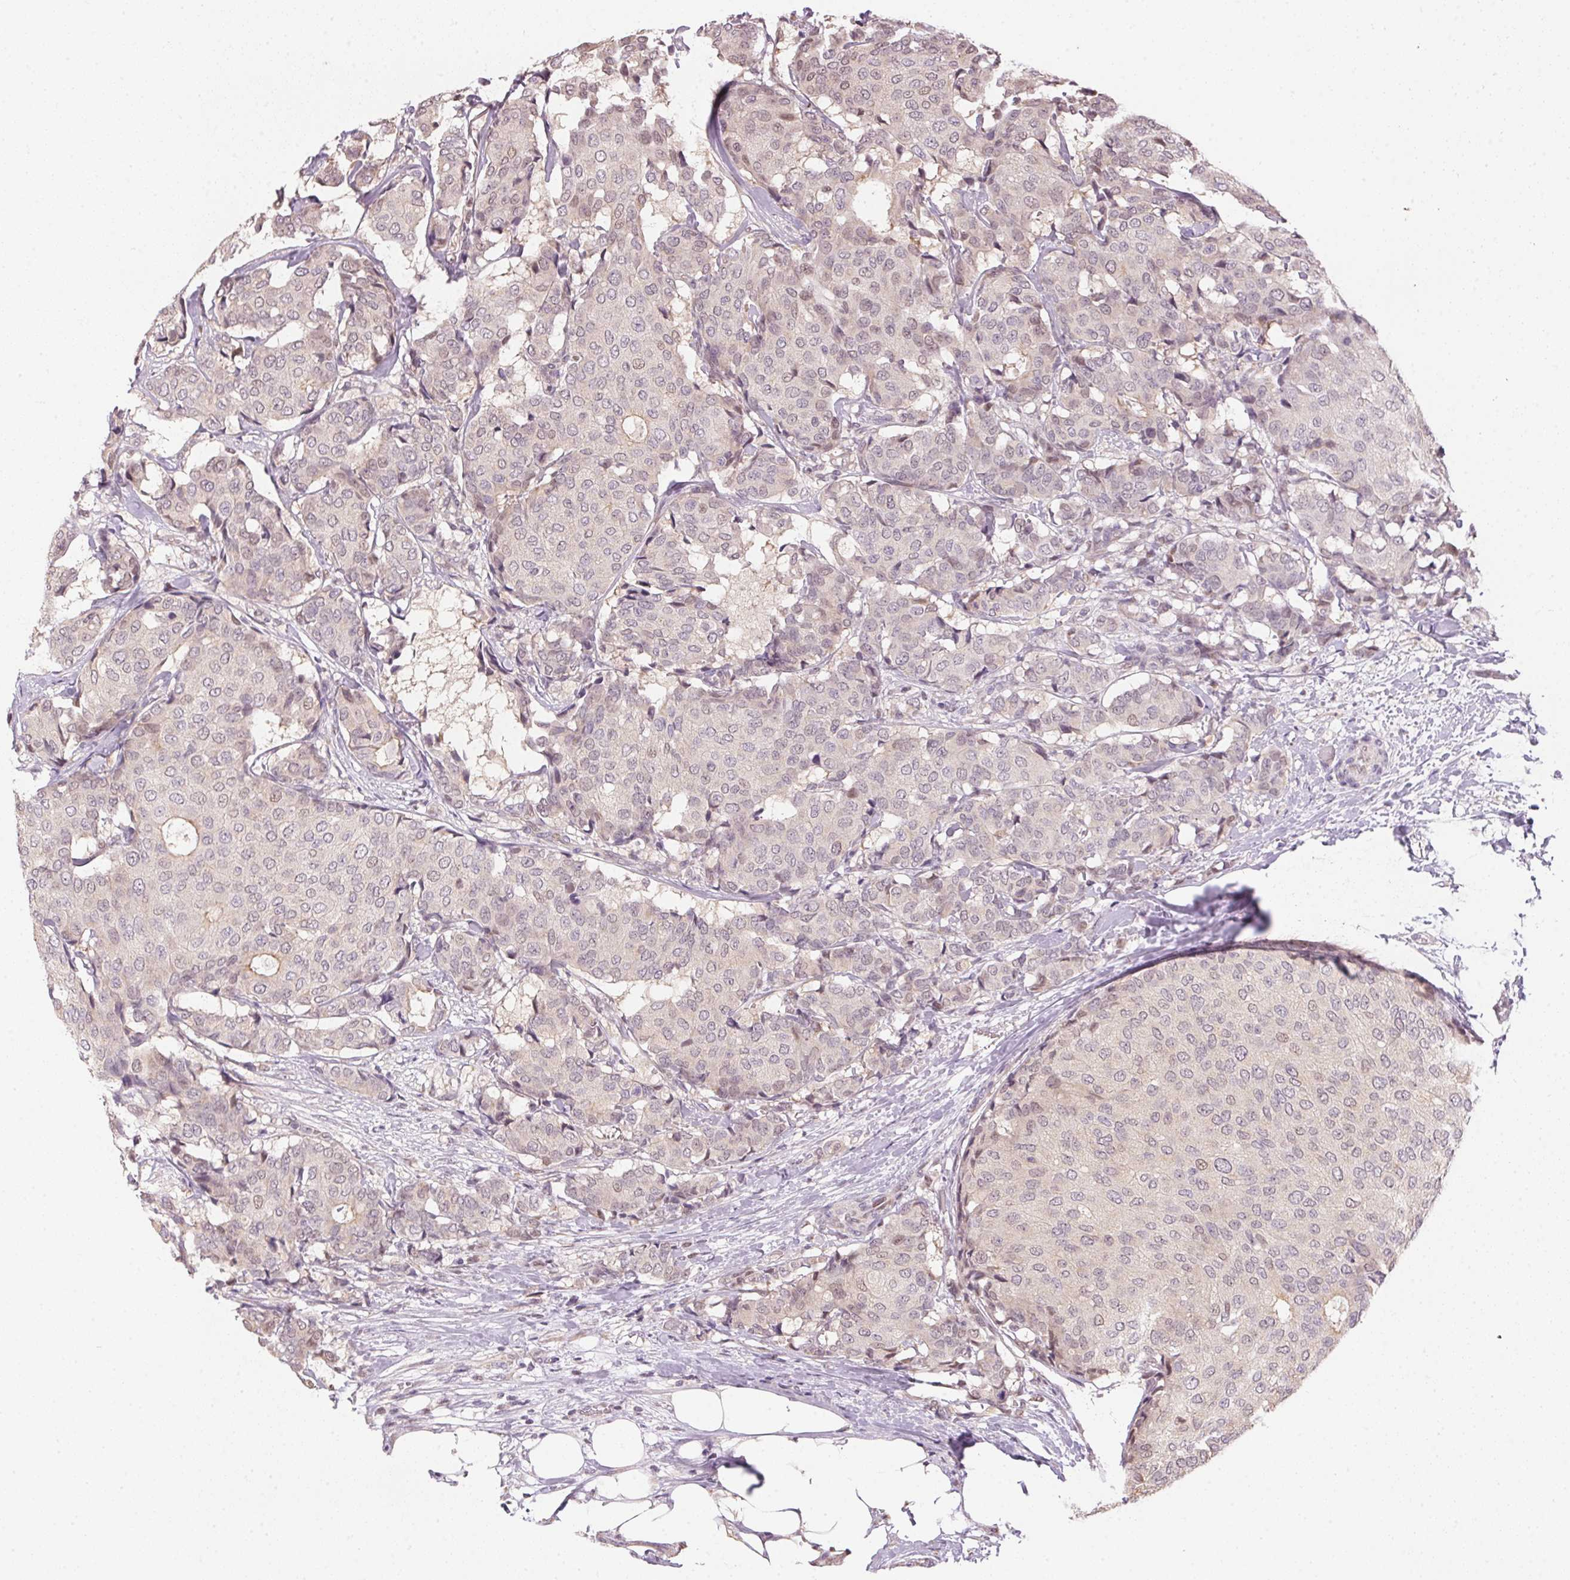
{"staining": {"intensity": "weak", "quantity": "<25%", "location": "cytoplasmic/membranous,nuclear"}, "tissue": "breast cancer", "cell_type": "Tumor cells", "image_type": "cancer", "snomed": [{"axis": "morphology", "description": "Duct carcinoma"}, {"axis": "topography", "description": "Breast"}], "caption": "Immunohistochemical staining of human breast cancer (infiltrating ductal carcinoma) displays no significant positivity in tumor cells.", "gene": "SC5D", "patient": {"sex": "female", "age": 75}}